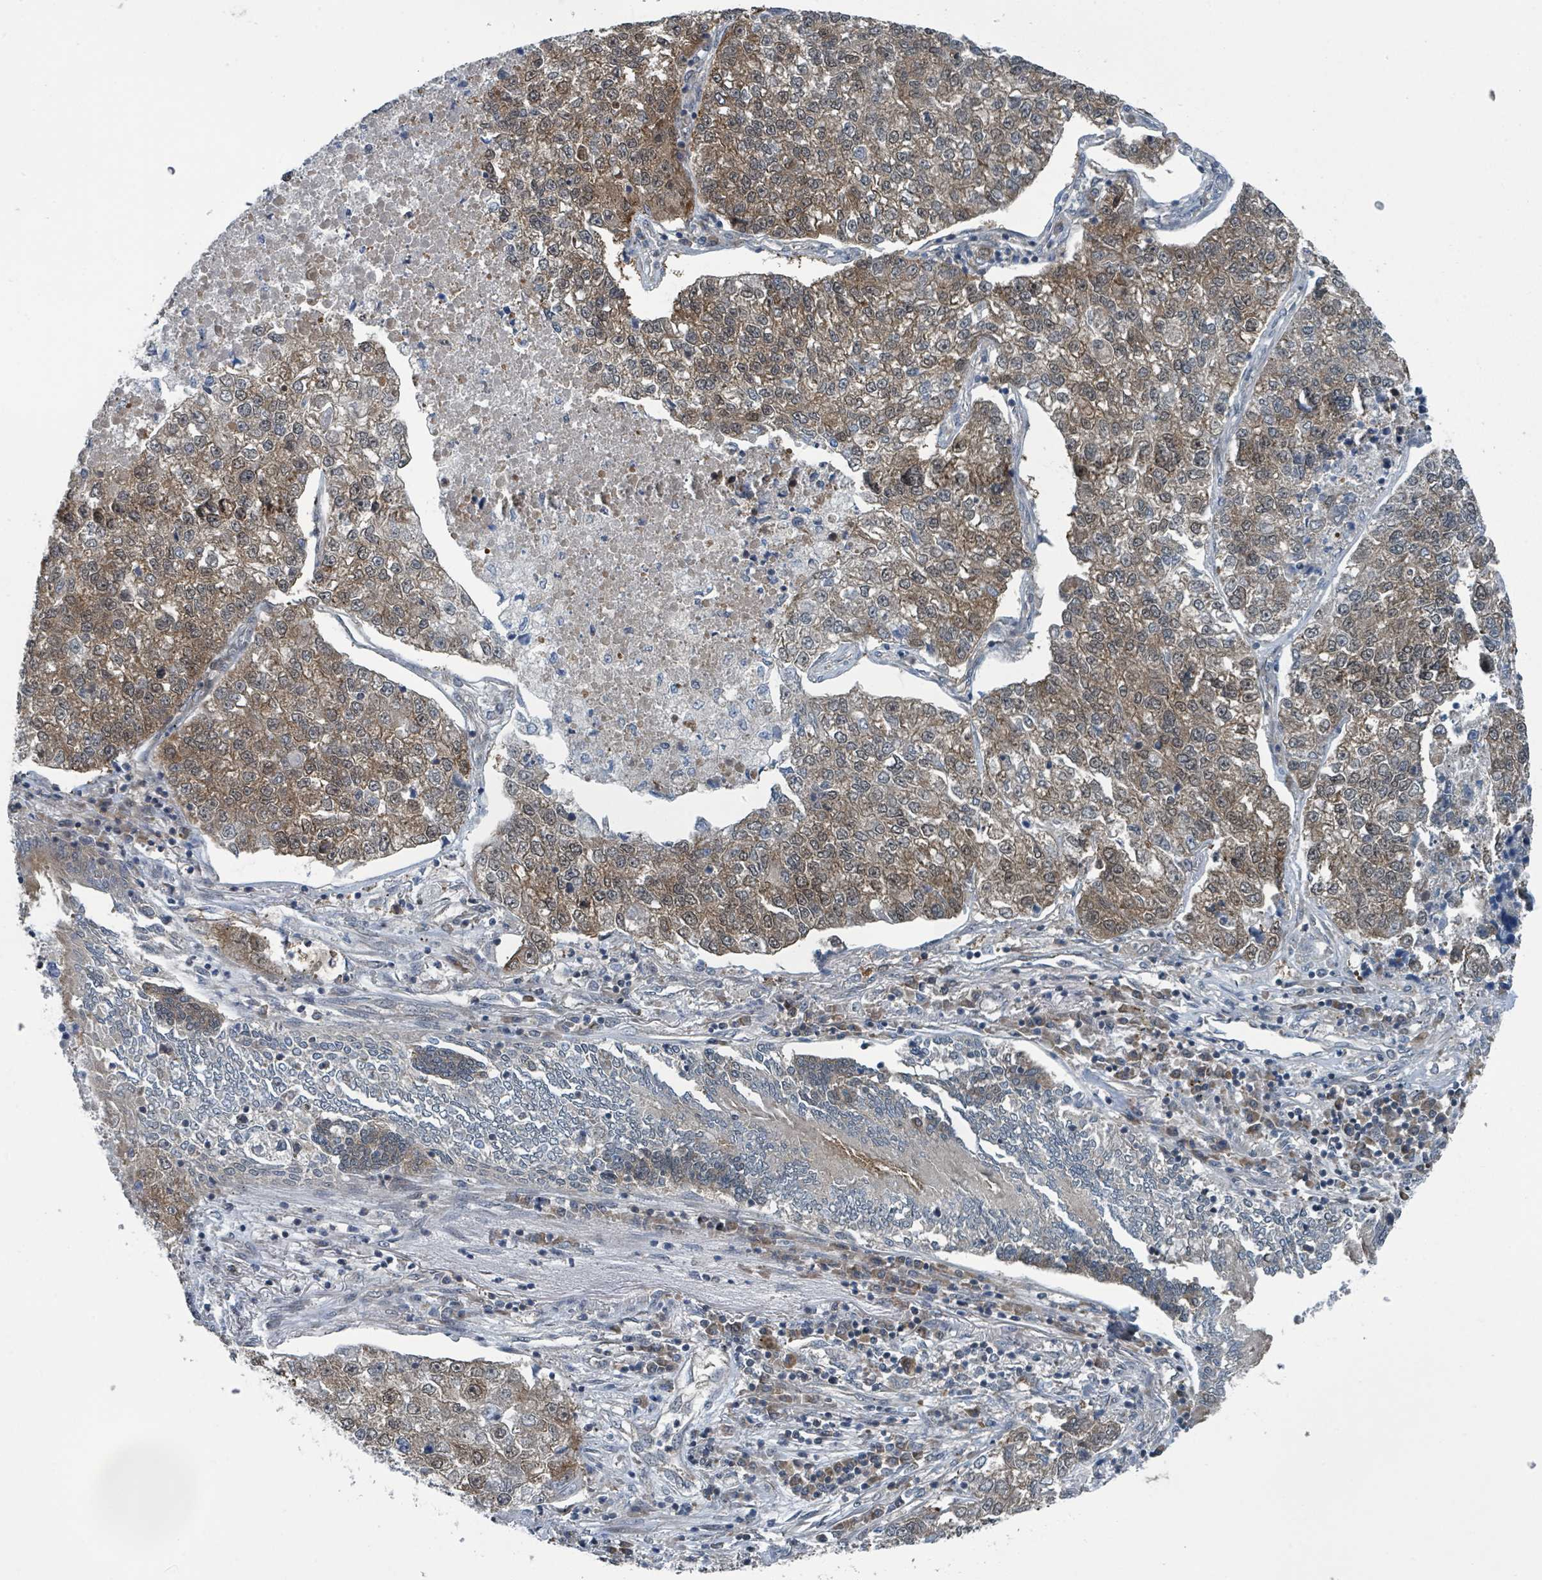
{"staining": {"intensity": "moderate", "quantity": "25%-75%", "location": "cytoplasmic/membranous,nuclear"}, "tissue": "lung cancer", "cell_type": "Tumor cells", "image_type": "cancer", "snomed": [{"axis": "morphology", "description": "Adenocarcinoma, NOS"}, {"axis": "topography", "description": "Lung"}], "caption": "Lung cancer (adenocarcinoma) was stained to show a protein in brown. There is medium levels of moderate cytoplasmic/membranous and nuclear positivity in approximately 25%-75% of tumor cells.", "gene": "GOLGA7", "patient": {"sex": "male", "age": 49}}